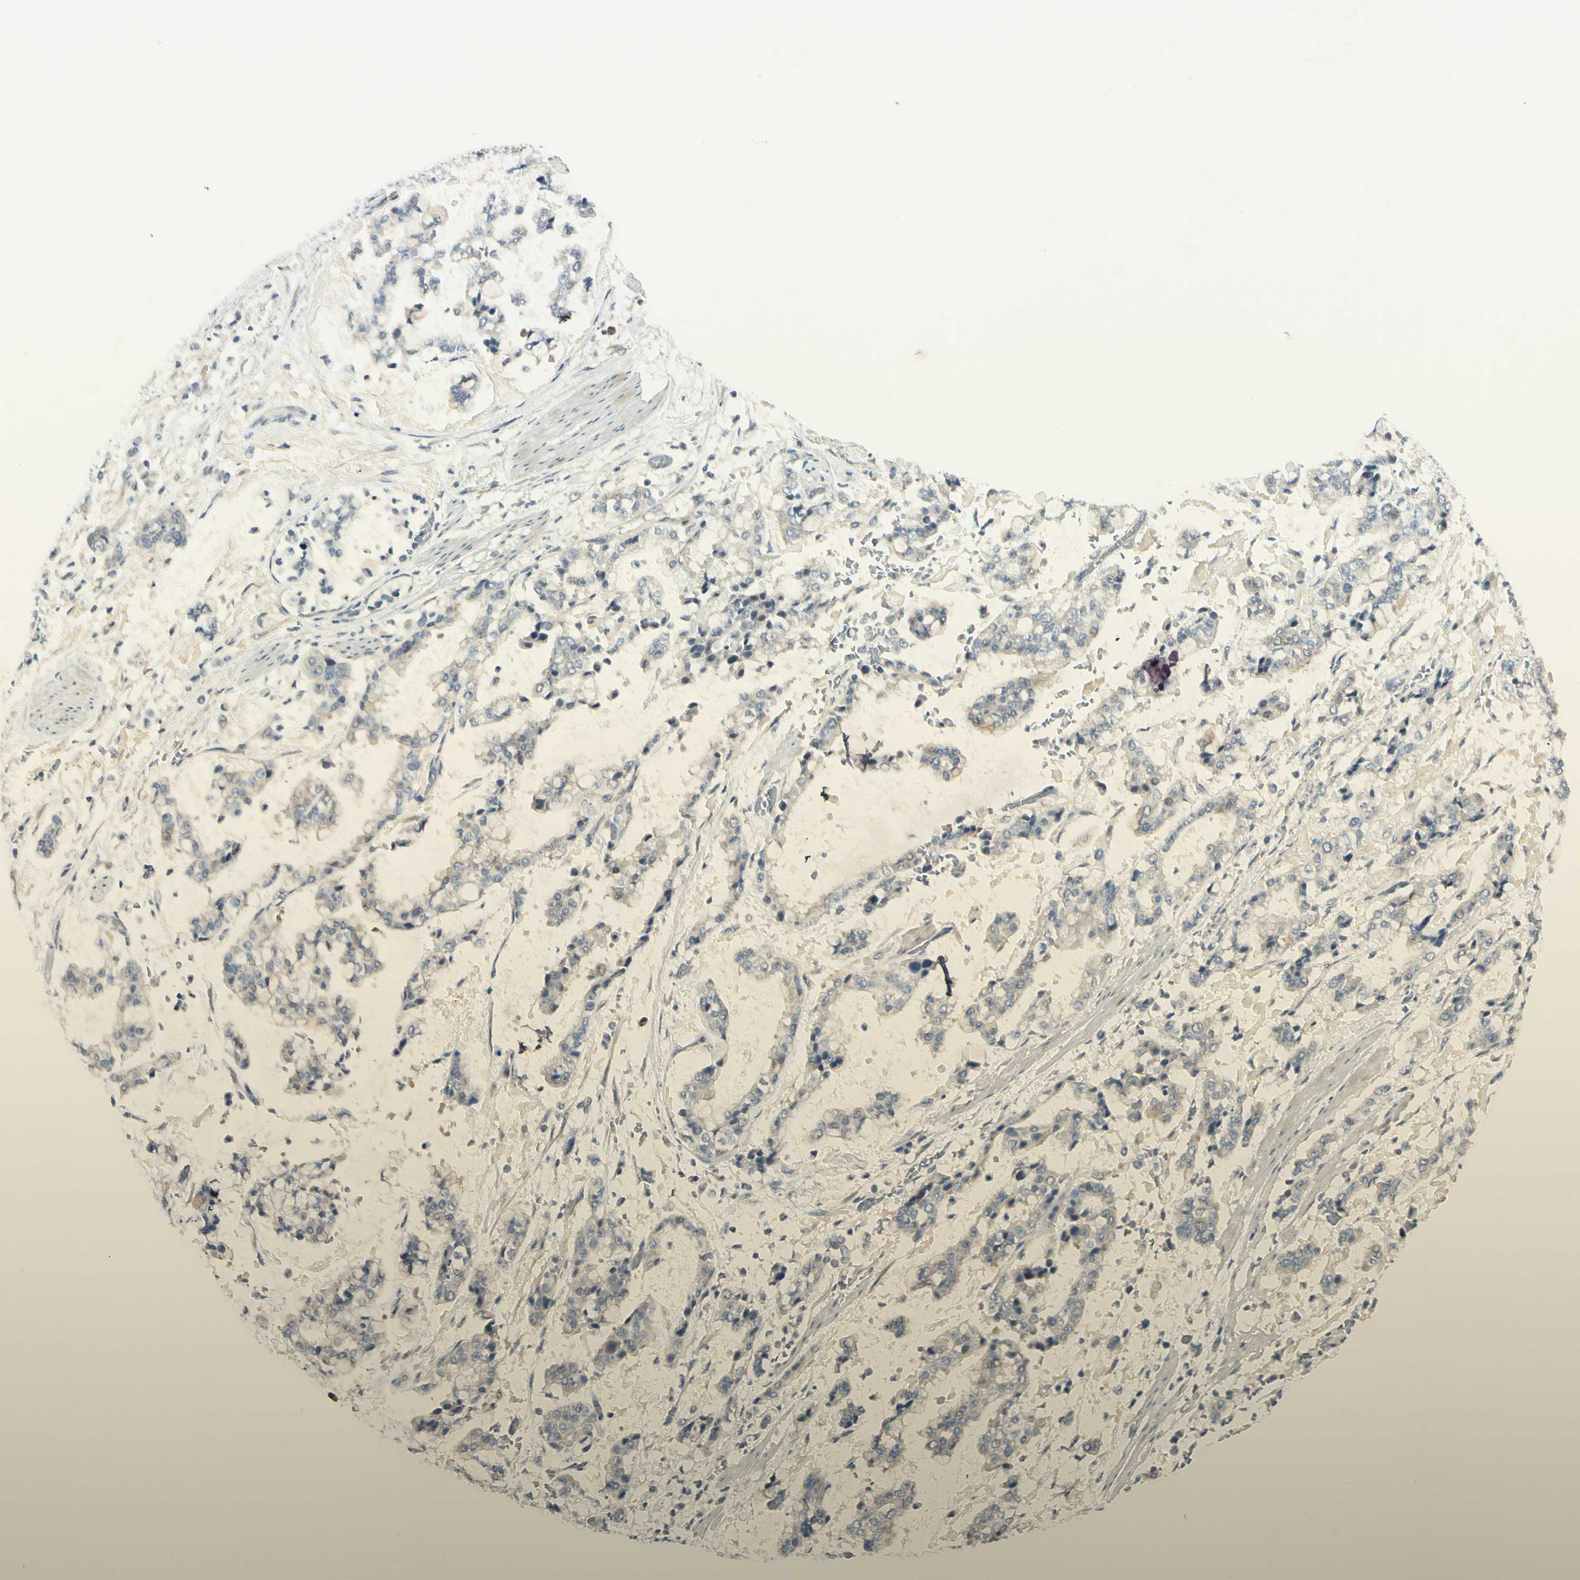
{"staining": {"intensity": "negative", "quantity": "none", "location": "none"}, "tissue": "stomach cancer", "cell_type": "Tumor cells", "image_type": "cancer", "snomed": [{"axis": "morphology", "description": "Normal tissue, NOS"}, {"axis": "morphology", "description": "Adenocarcinoma, NOS"}, {"axis": "topography", "description": "Stomach, upper"}, {"axis": "topography", "description": "Stomach"}], "caption": "This is a histopathology image of immunohistochemistry (IHC) staining of stomach adenocarcinoma, which shows no staining in tumor cells.", "gene": "AATK", "patient": {"sex": "male", "age": 76}}